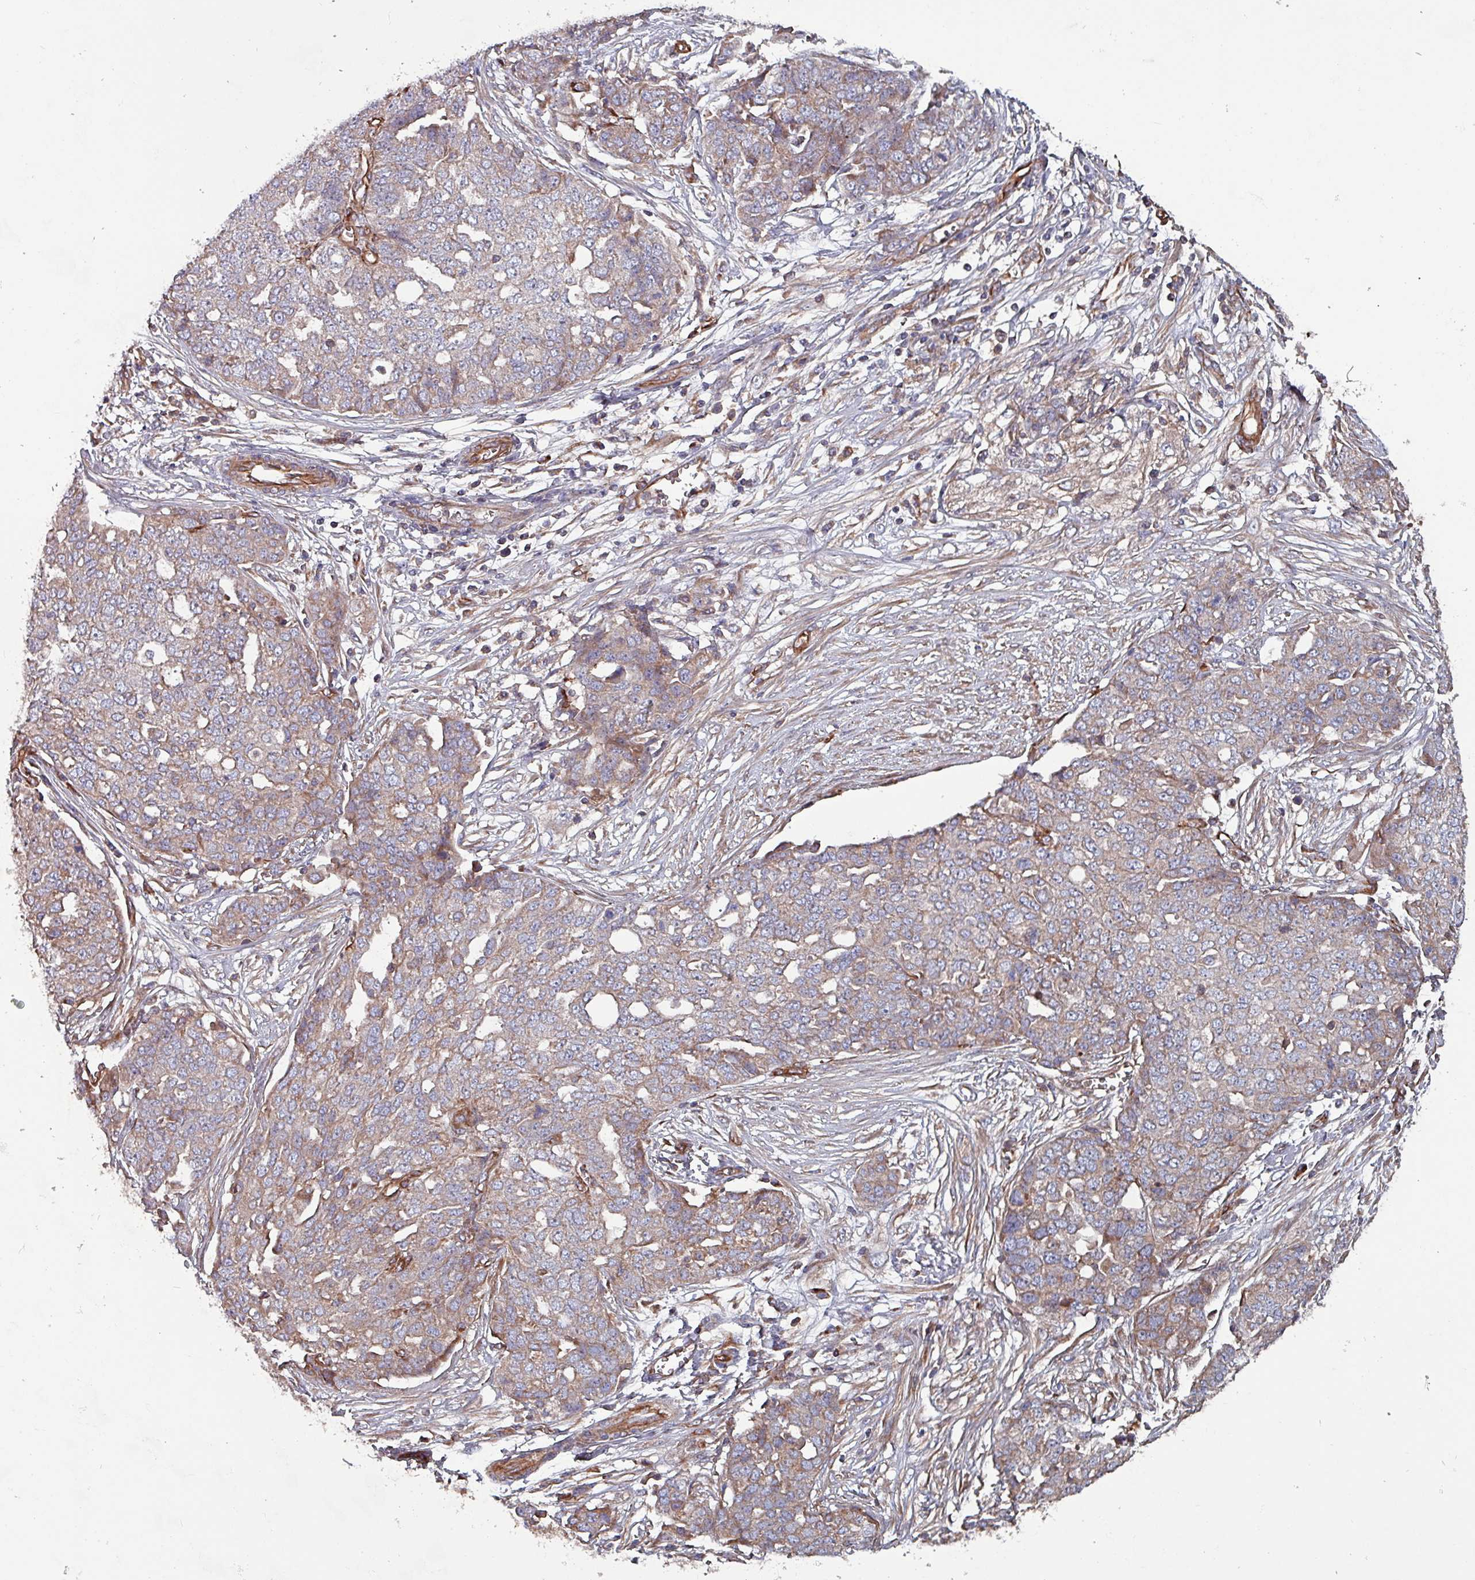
{"staining": {"intensity": "weak", "quantity": "25%-75%", "location": "cytoplasmic/membranous"}, "tissue": "ovarian cancer", "cell_type": "Tumor cells", "image_type": "cancer", "snomed": [{"axis": "morphology", "description": "Cystadenocarcinoma, serous, NOS"}, {"axis": "topography", "description": "Soft tissue"}, {"axis": "topography", "description": "Ovary"}], "caption": "IHC micrograph of human serous cystadenocarcinoma (ovarian) stained for a protein (brown), which demonstrates low levels of weak cytoplasmic/membranous positivity in approximately 25%-75% of tumor cells.", "gene": "ANO10", "patient": {"sex": "female", "age": 57}}